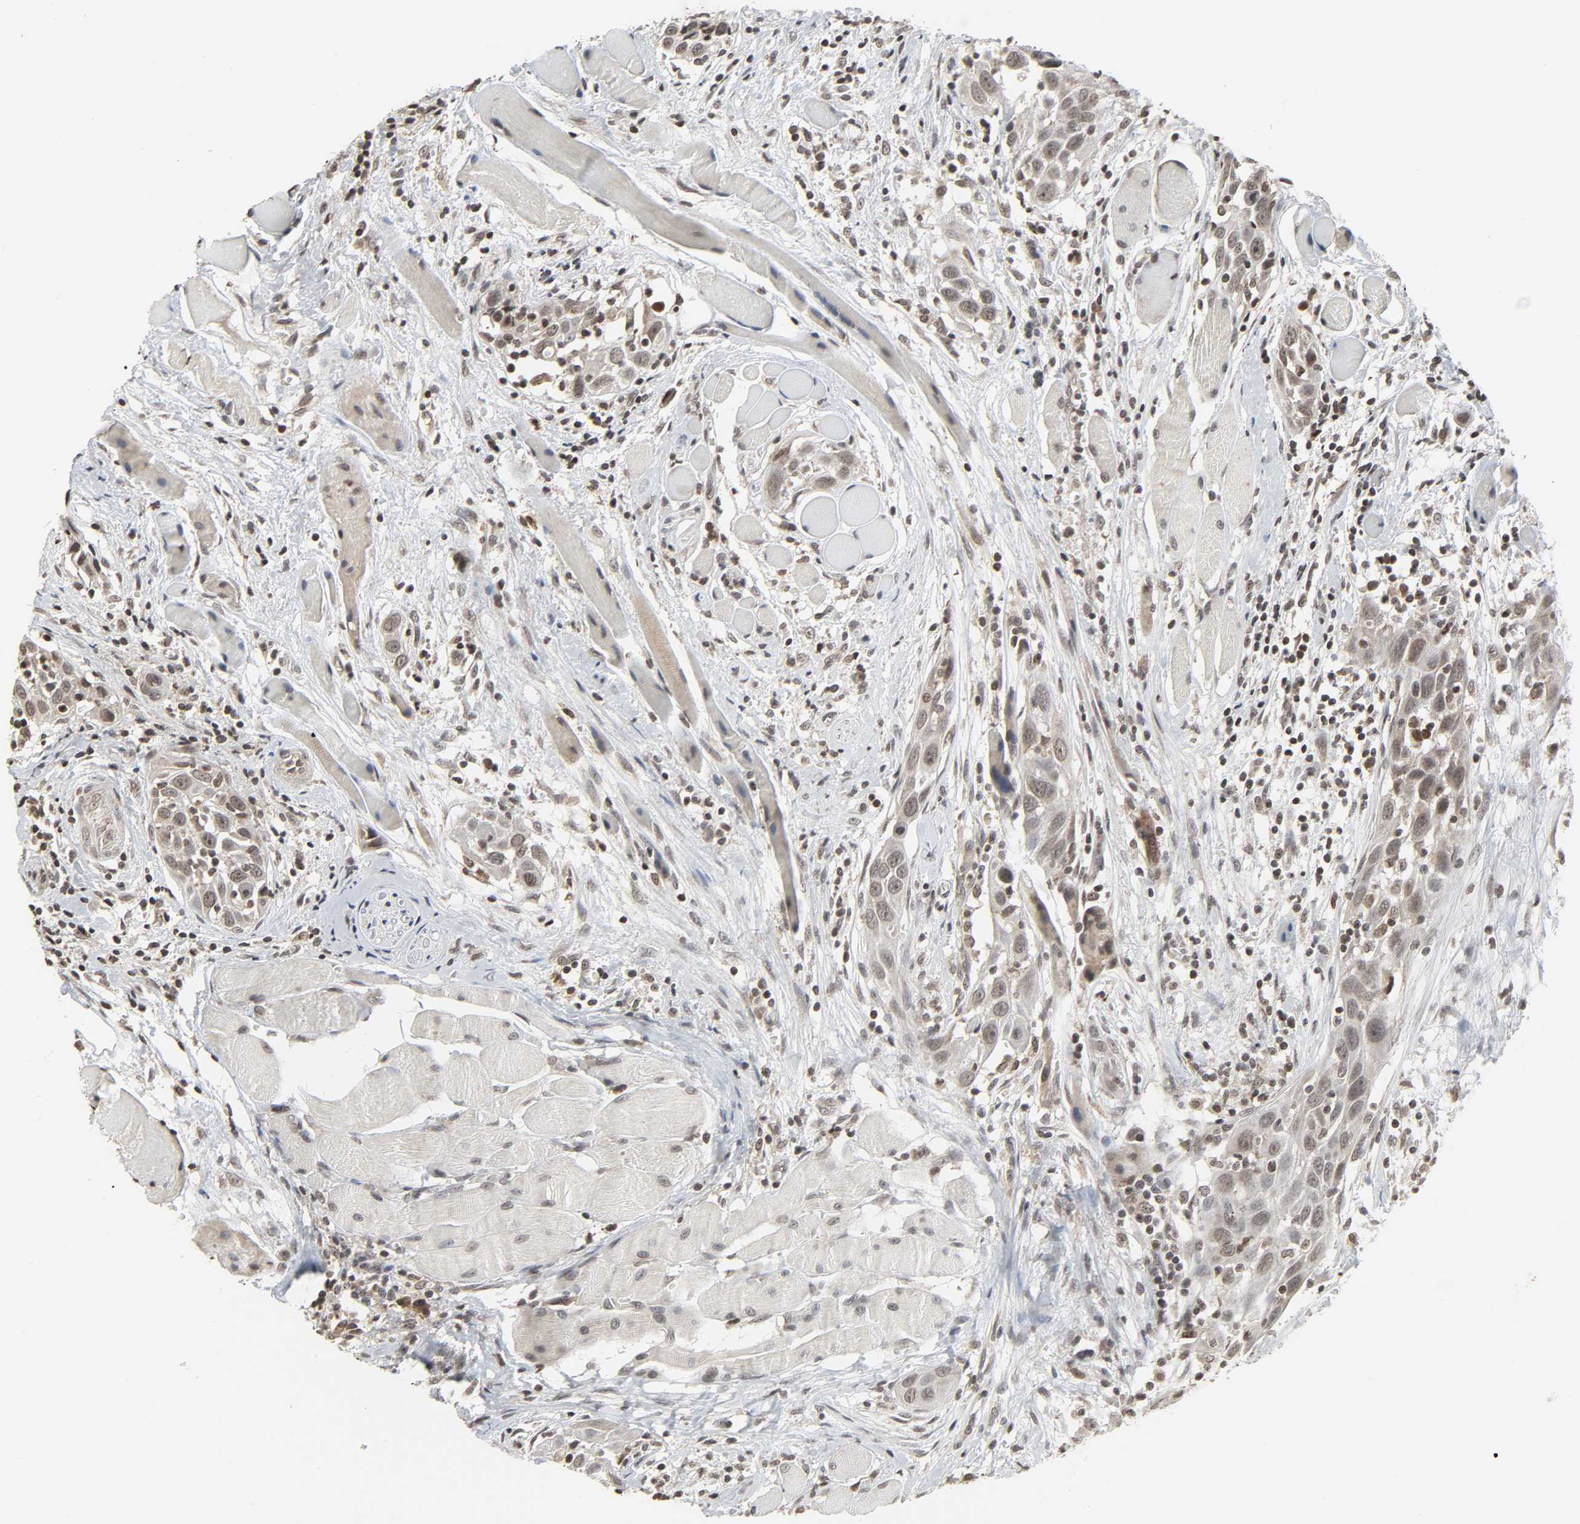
{"staining": {"intensity": "weak", "quantity": "<25%", "location": "nuclear"}, "tissue": "head and neck cancer", "cell_type": "Tumor cells", "image_type": "cancer", "snomed": [{"axis": "morphology", "description": "Squamous cell carcinoma, NOS"}, {"axis": "topography", "description": "Oral tissue"}, {"axis": "topography", "description": "Head-Neck"}], "caption": "An image of human head and neck cancer (squamous cell carcinoma) is negative for staining in tumor cells.", "gene": "XRCC1", "patient": {"sex": "female", "age": 50}}